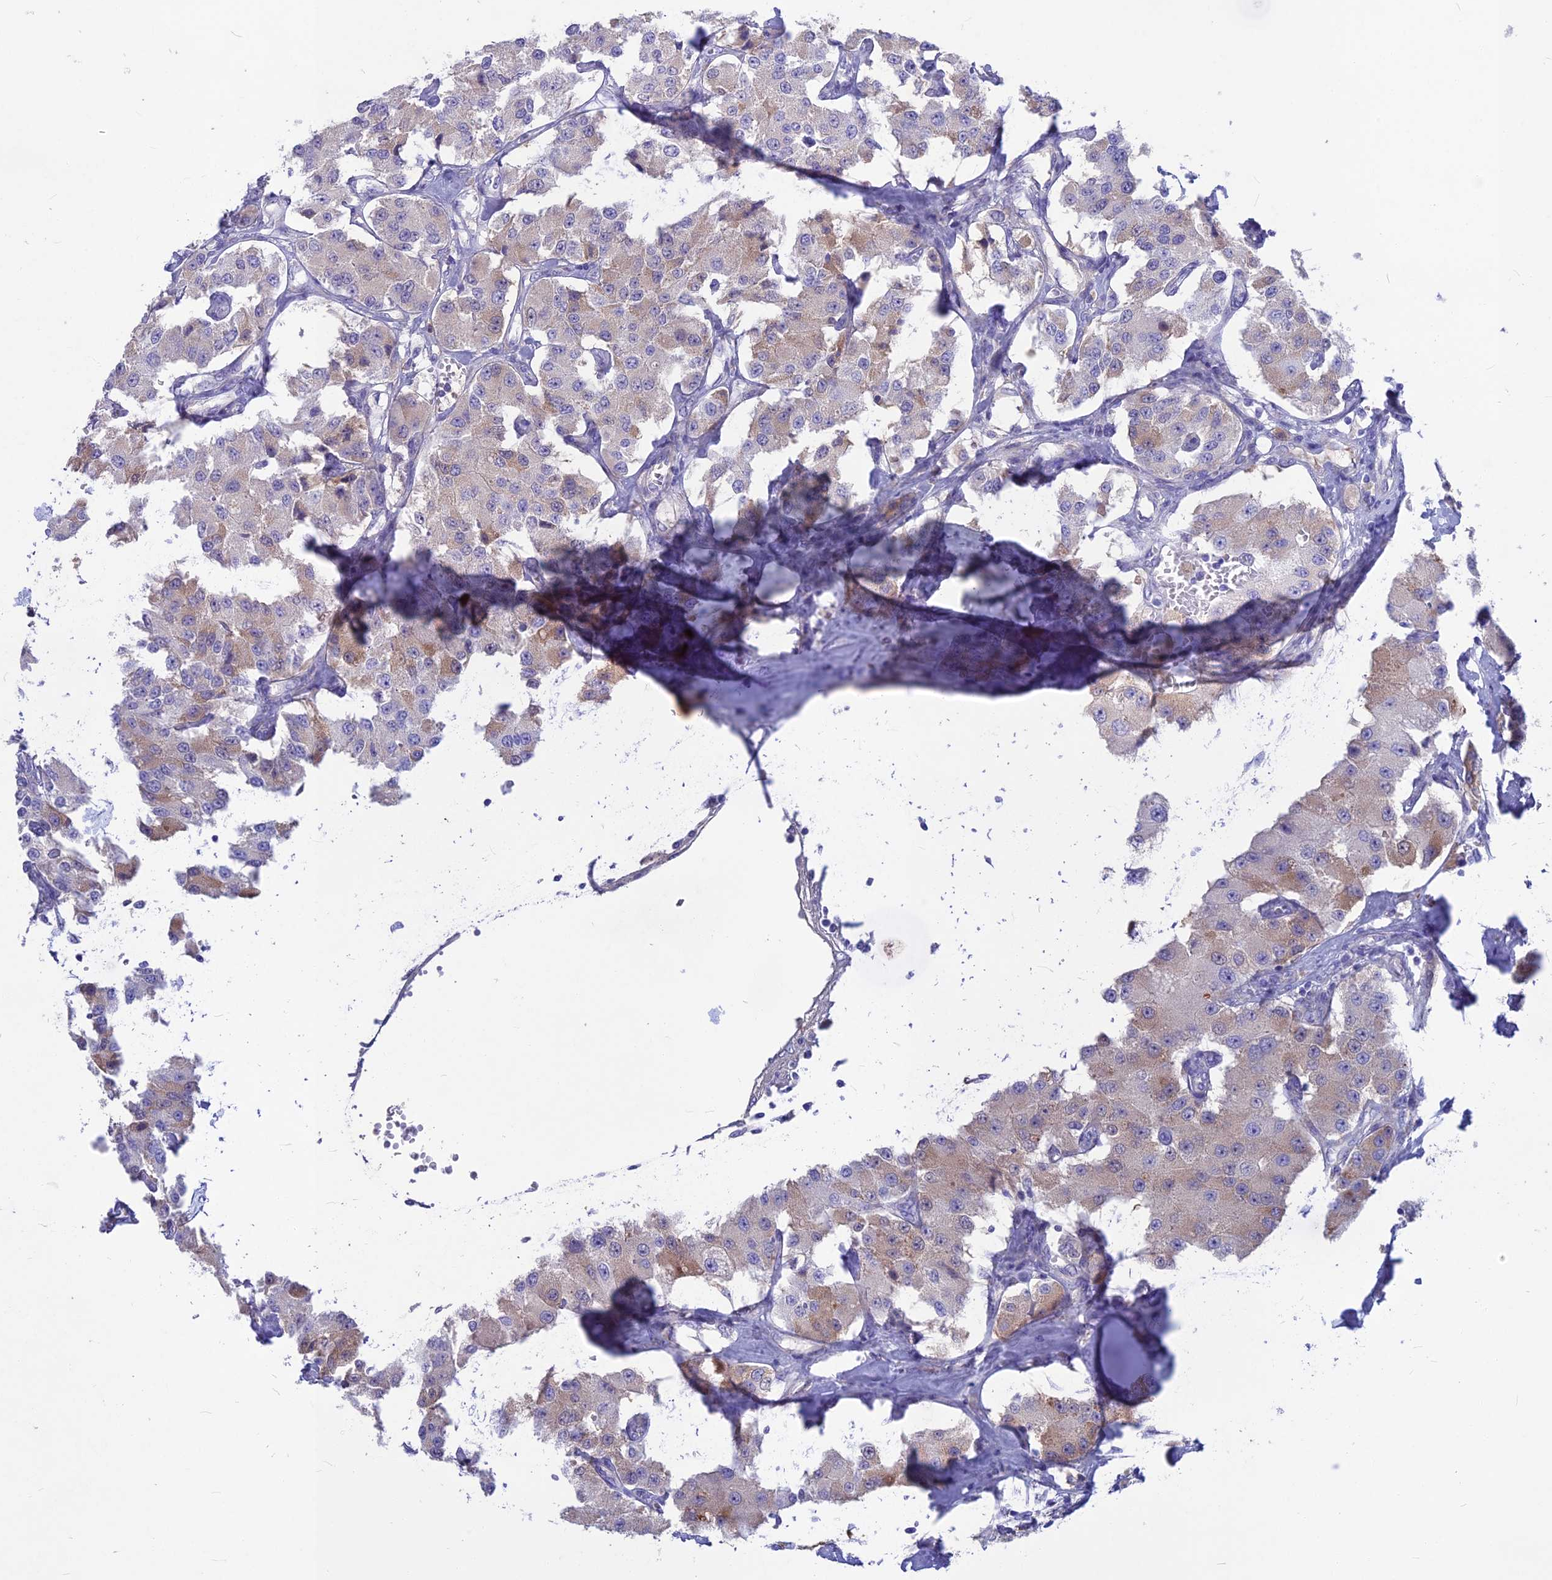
{"staining": {"intensity": "moderate", "quantity": "<25%", "location": "cytoplasmic/membranous"}, "tissue": "carcinoid", "cell_type": "Tumor cells", "image_type": "cancer", "snomed": [{"axis": "morphology", "description": "Carcinoid, malignant, NOS"}, {"axis": "topography", "description": "Pancreas"}], "caption": "DAB immunohistochemical staining of human carcinoid displays moderate cytoplasmic/membranous protein expression in about <25% of tumor cells.", "gene": "SNAP91", "patient": {"sex": "male", "age": 41}}